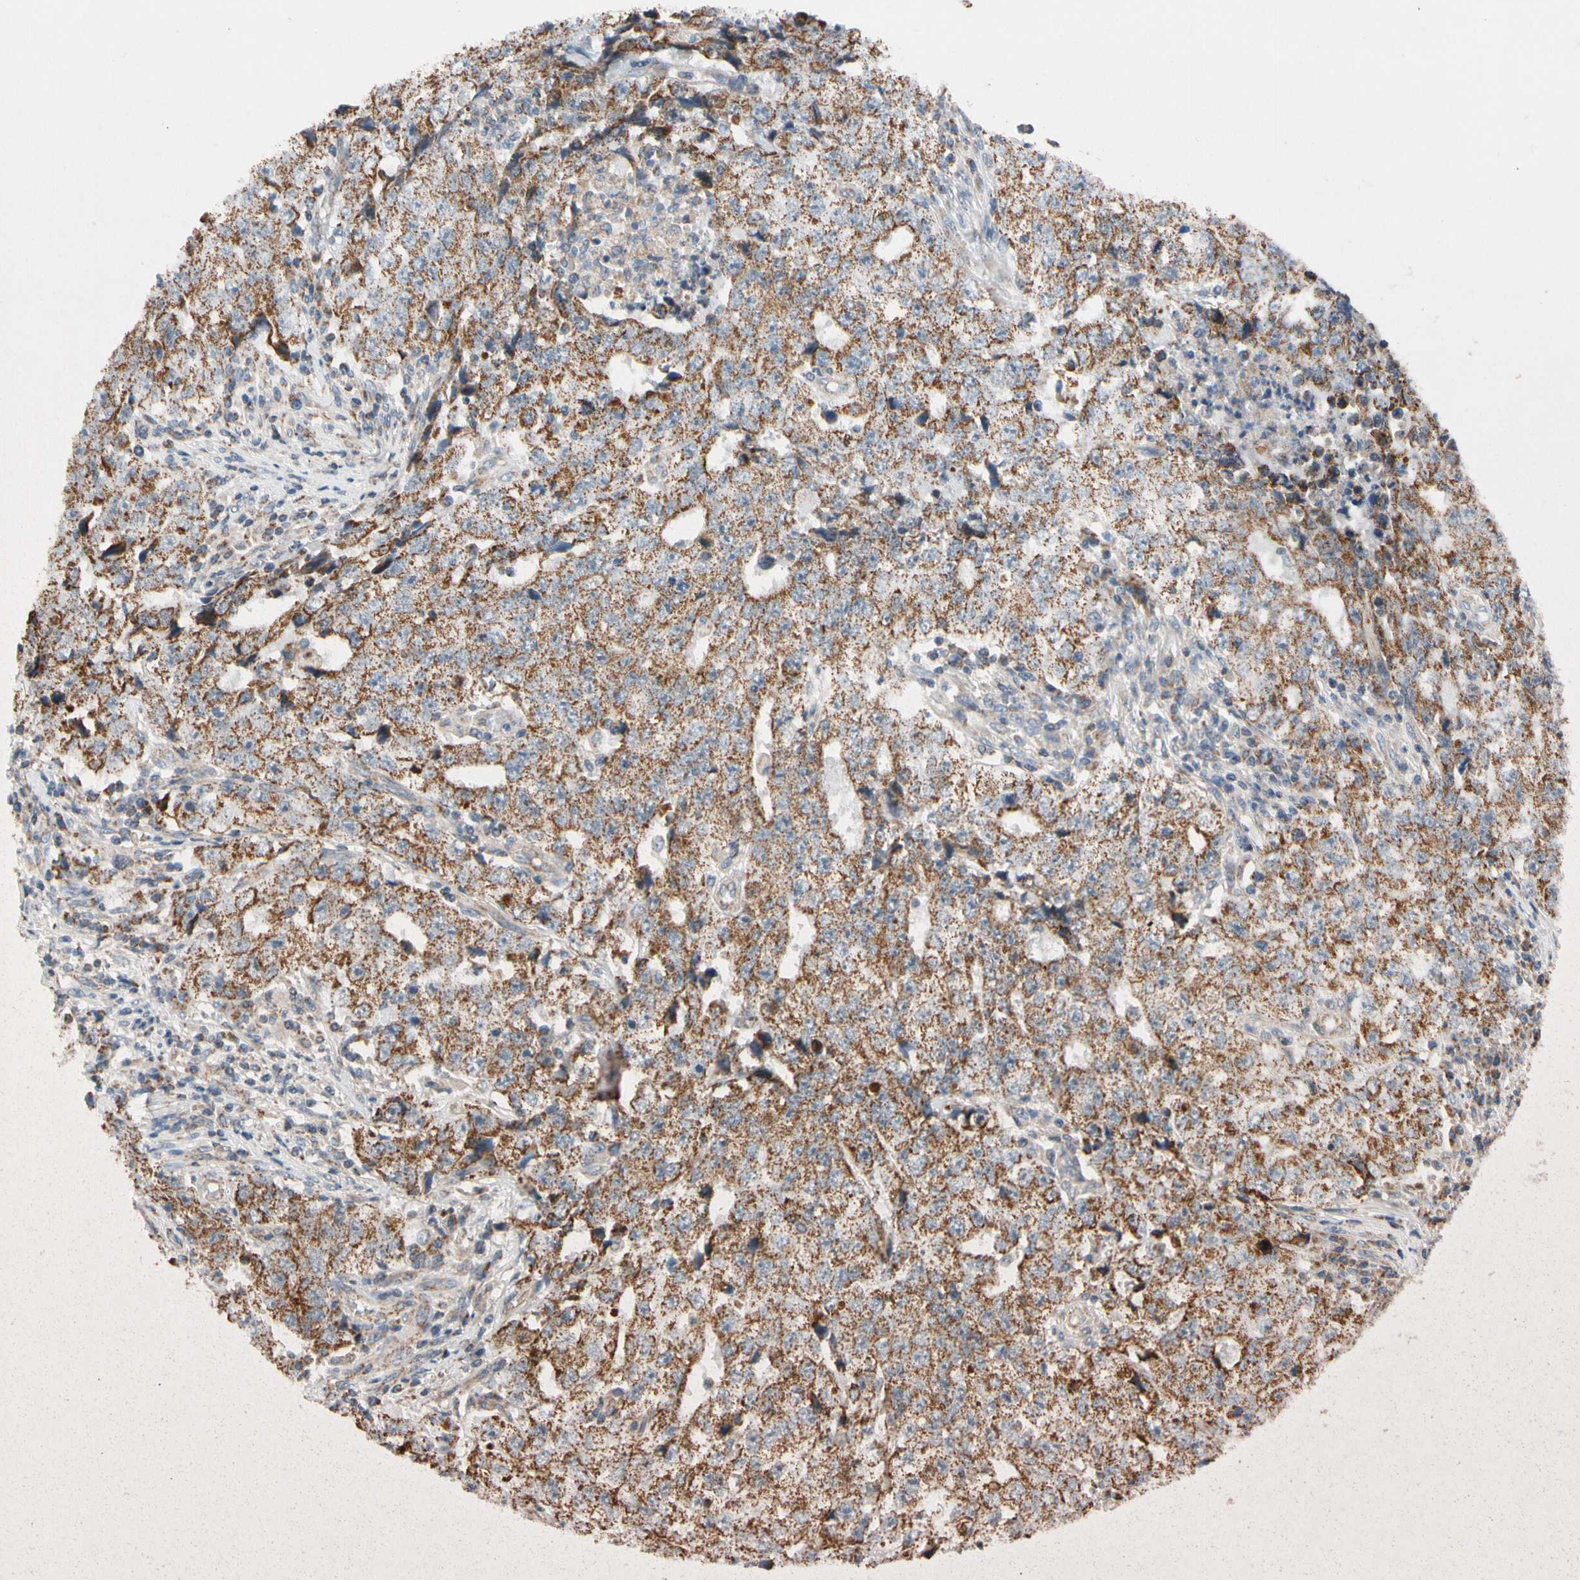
{"staining": {"intensity": "strong", "quantity": ">75%", "location": "cytoplasmic/membranous"}, "tissue": "testis cancer", "cell_type": "Tumor cells", "image_type": "cancer", "snomed": [{"axis": "morphology", "description": "Necrosis, NOS"}, {"axis": "morphology", "description": "Carcinoma, Embryonal, NOS"}, {"axis": "topography", "description": "Testis"}], "caption": "Immunohistochemical staining of testis cancer exhibits strong cytoplasmic/membranous protein positivity in approximately >75% of tumor cells.", "gene": "KHDC4", "patient": {"sex": "male", "age": 19}}